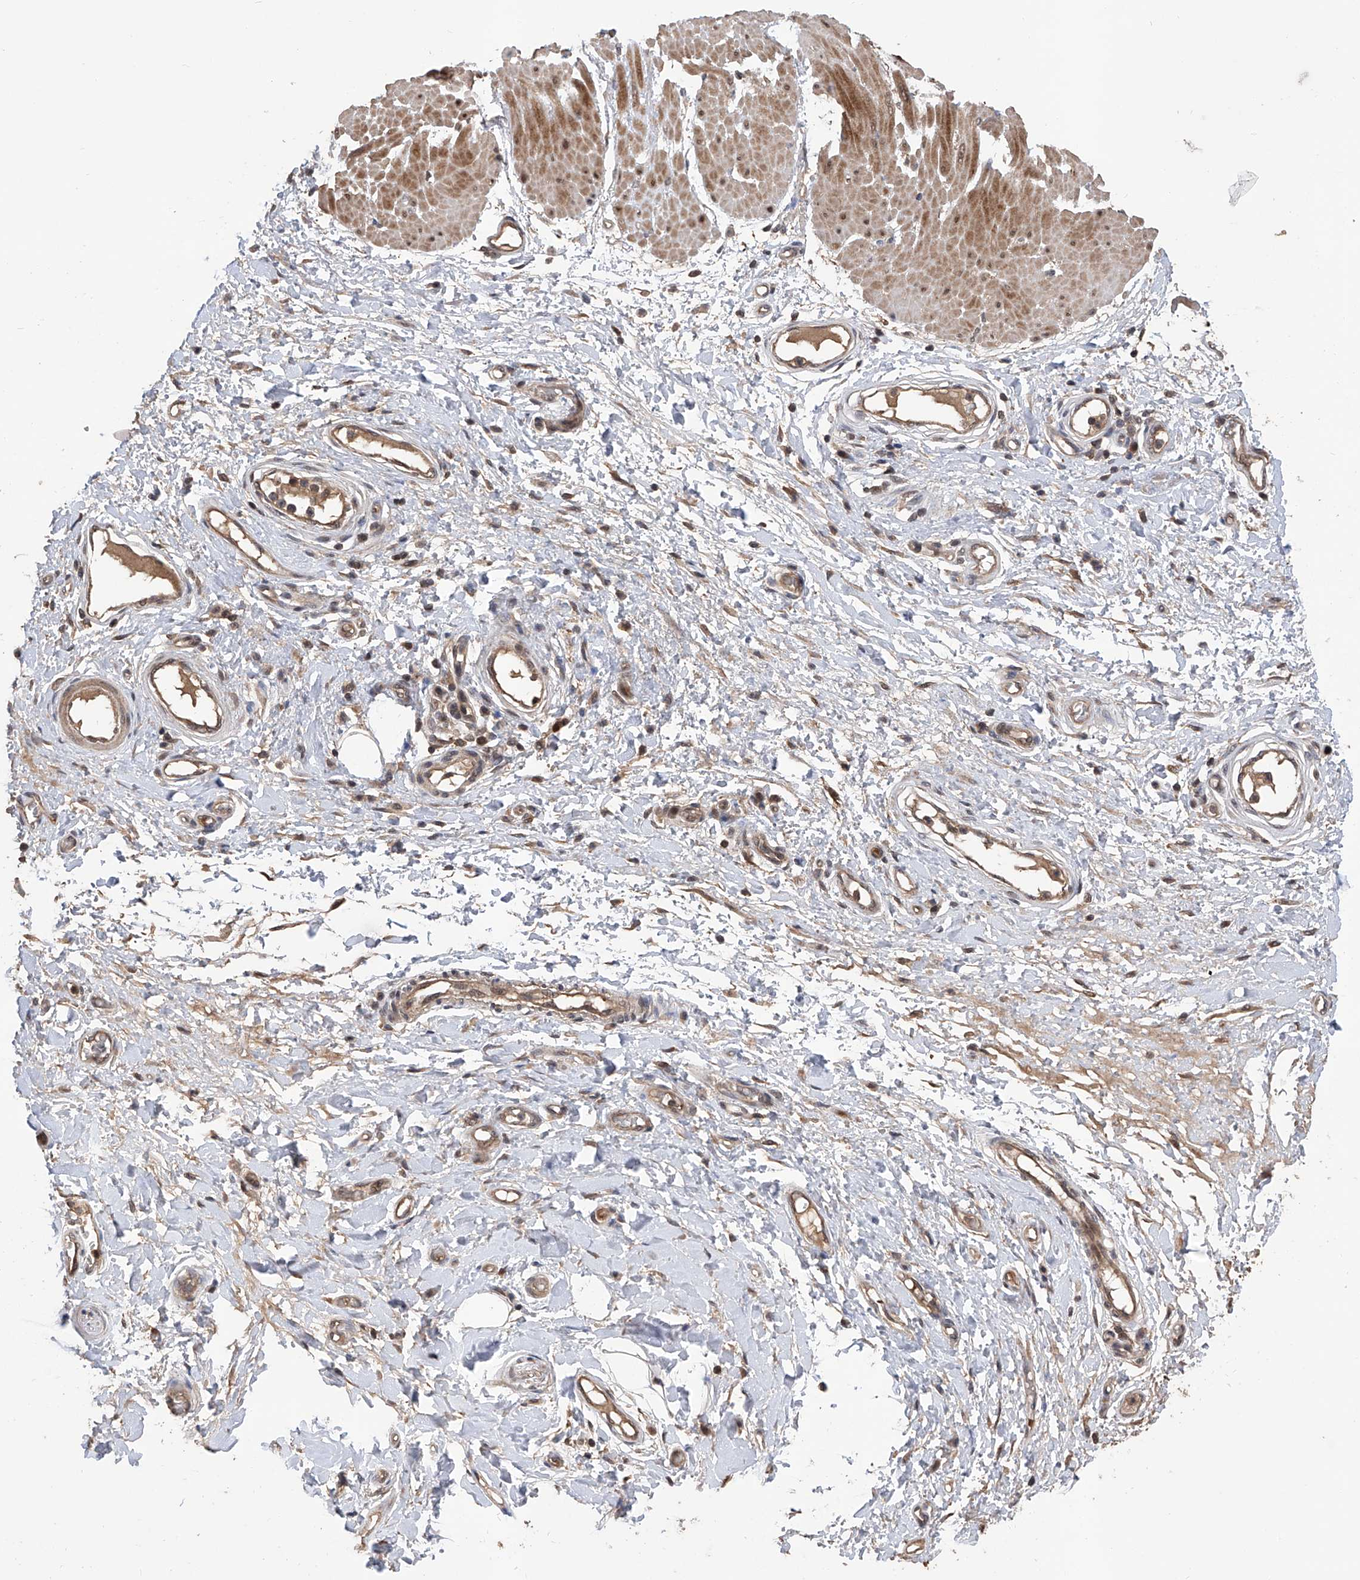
{"staining": {"intensity": "strong", "quantity": "25%-75%", "location": "nuclear"}, "tissue": "adipose tissue", "cell_type": "Adipocytes", "image_type": "normal", "snomed": [{"axis": "morphology", "description": "Normal tissue, NOS"}, {"axis": "morphology", "description": "Adenocarcinoma, NOS"}, {"axis": "topography", "description": "Esophagus"}, {"axis": "topography", "description": "Stomach, upper"}, {"axis": "topography", "description": "Peripheral nerve tissue"}], "caption": "Immunohistochemical staining of benign adipose tissue shows strong nuclear protein staining in approximately 25%-75% of adipocytes. (Stains: DAB (3,3'-diaminobenzidine) in brown, nuclei in blue, Microscopy: brightfield microscopy at high magnification).", "gene": "LYSMD4", "patient": {"sex": "male", "age": 62}}